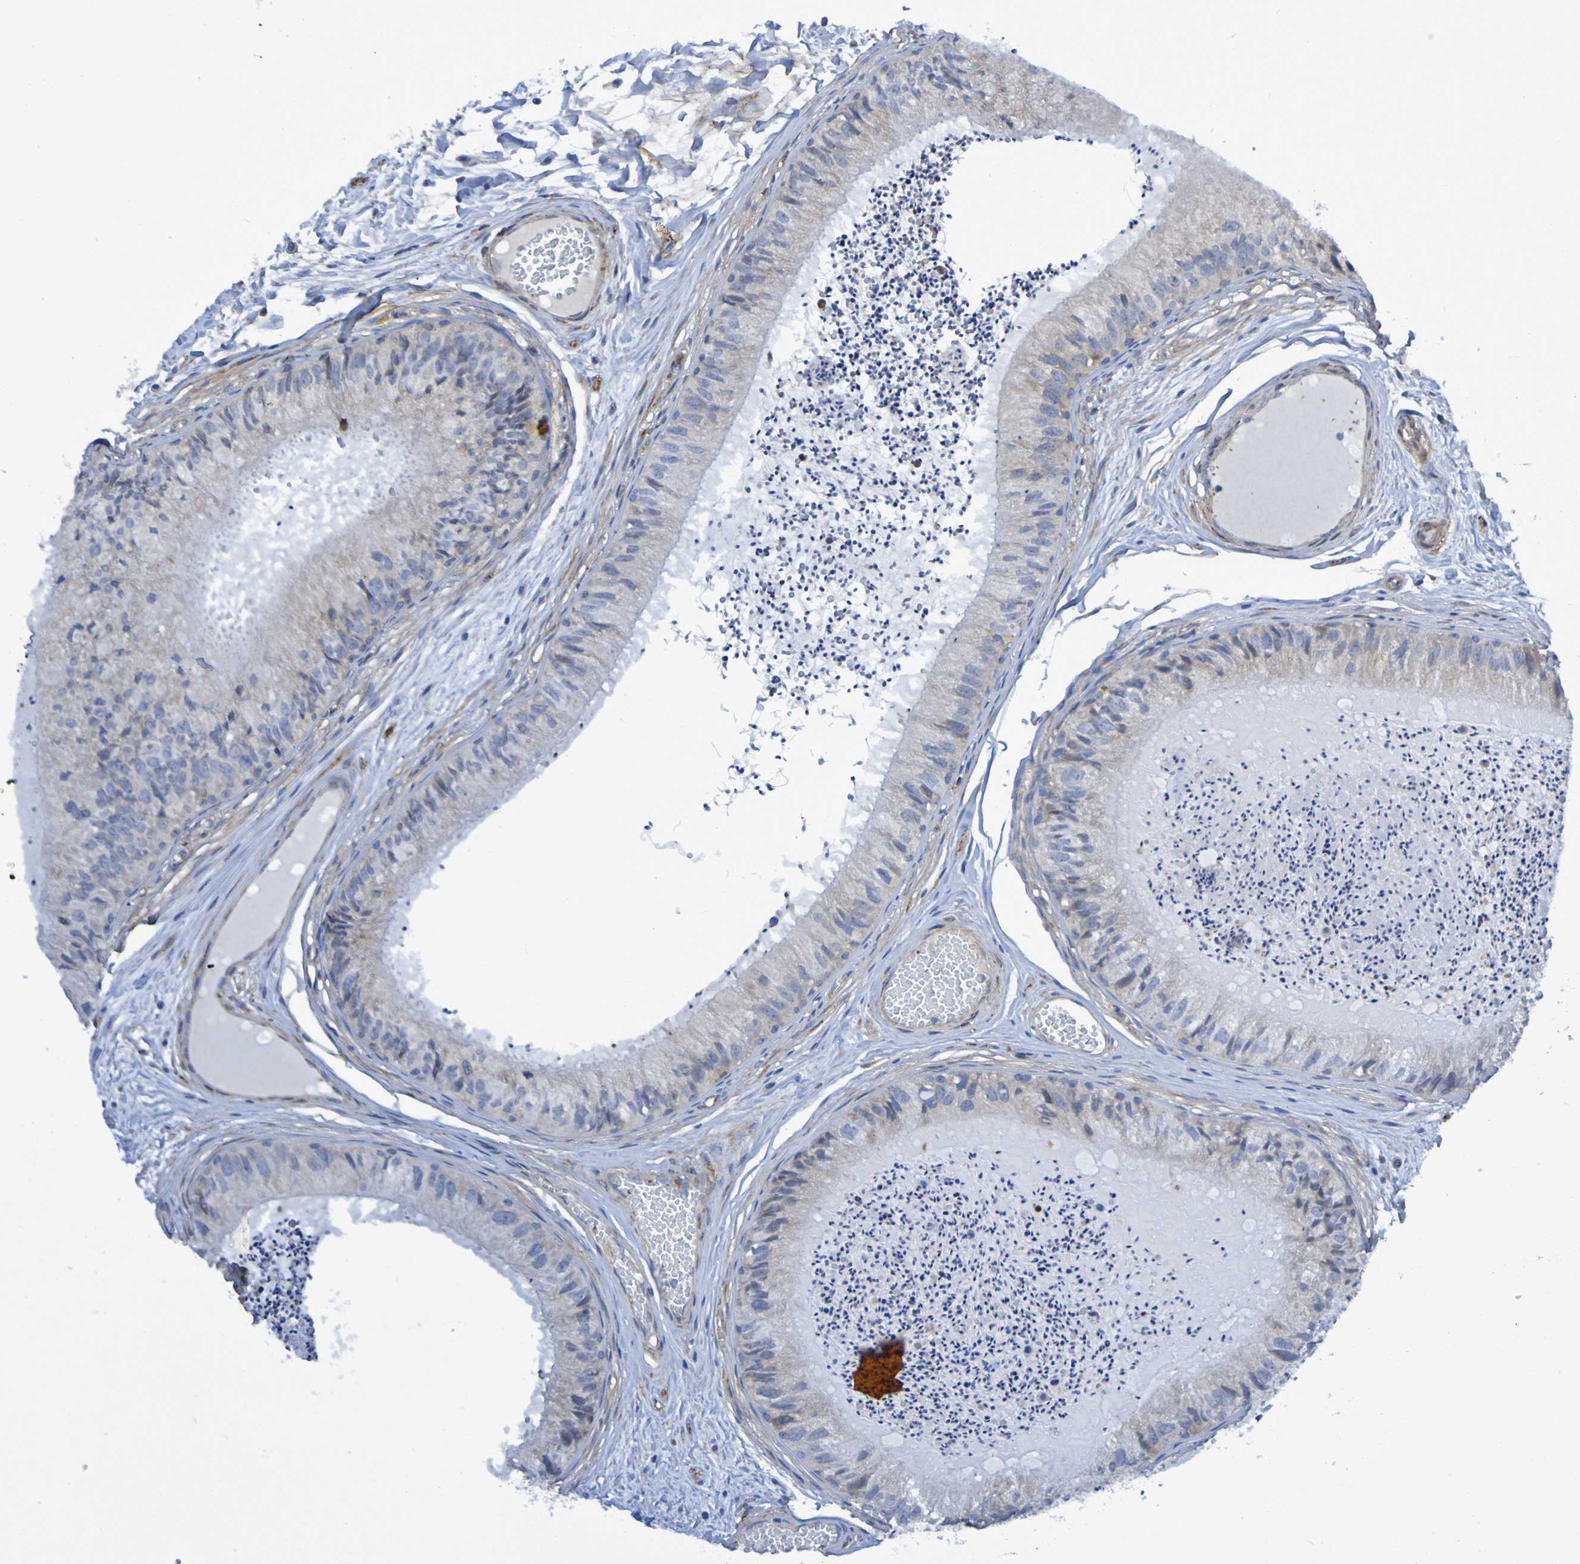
{"staining": {"intensity": "weak", "quantity": ">75%", "location": "cytoplasmic/membranous"}, "tissue": "epididymis", "cell_type": "Glandular cells", "image_type": "normal", "snomed": [{"axis": "morphology", "description": "Normal tissue, NOS"}, {"axis": "topography", "description": "Epididymis"}], "caption": "Immunohistochemistry (IHC) (DAB) staining of benign human epididymis demonstrates weak cytoplasmic/membranous protein staining in approximately >75% of glandular cells.", "gene": "SCRG1", "patient": {"sex": "male", "age": 31}}